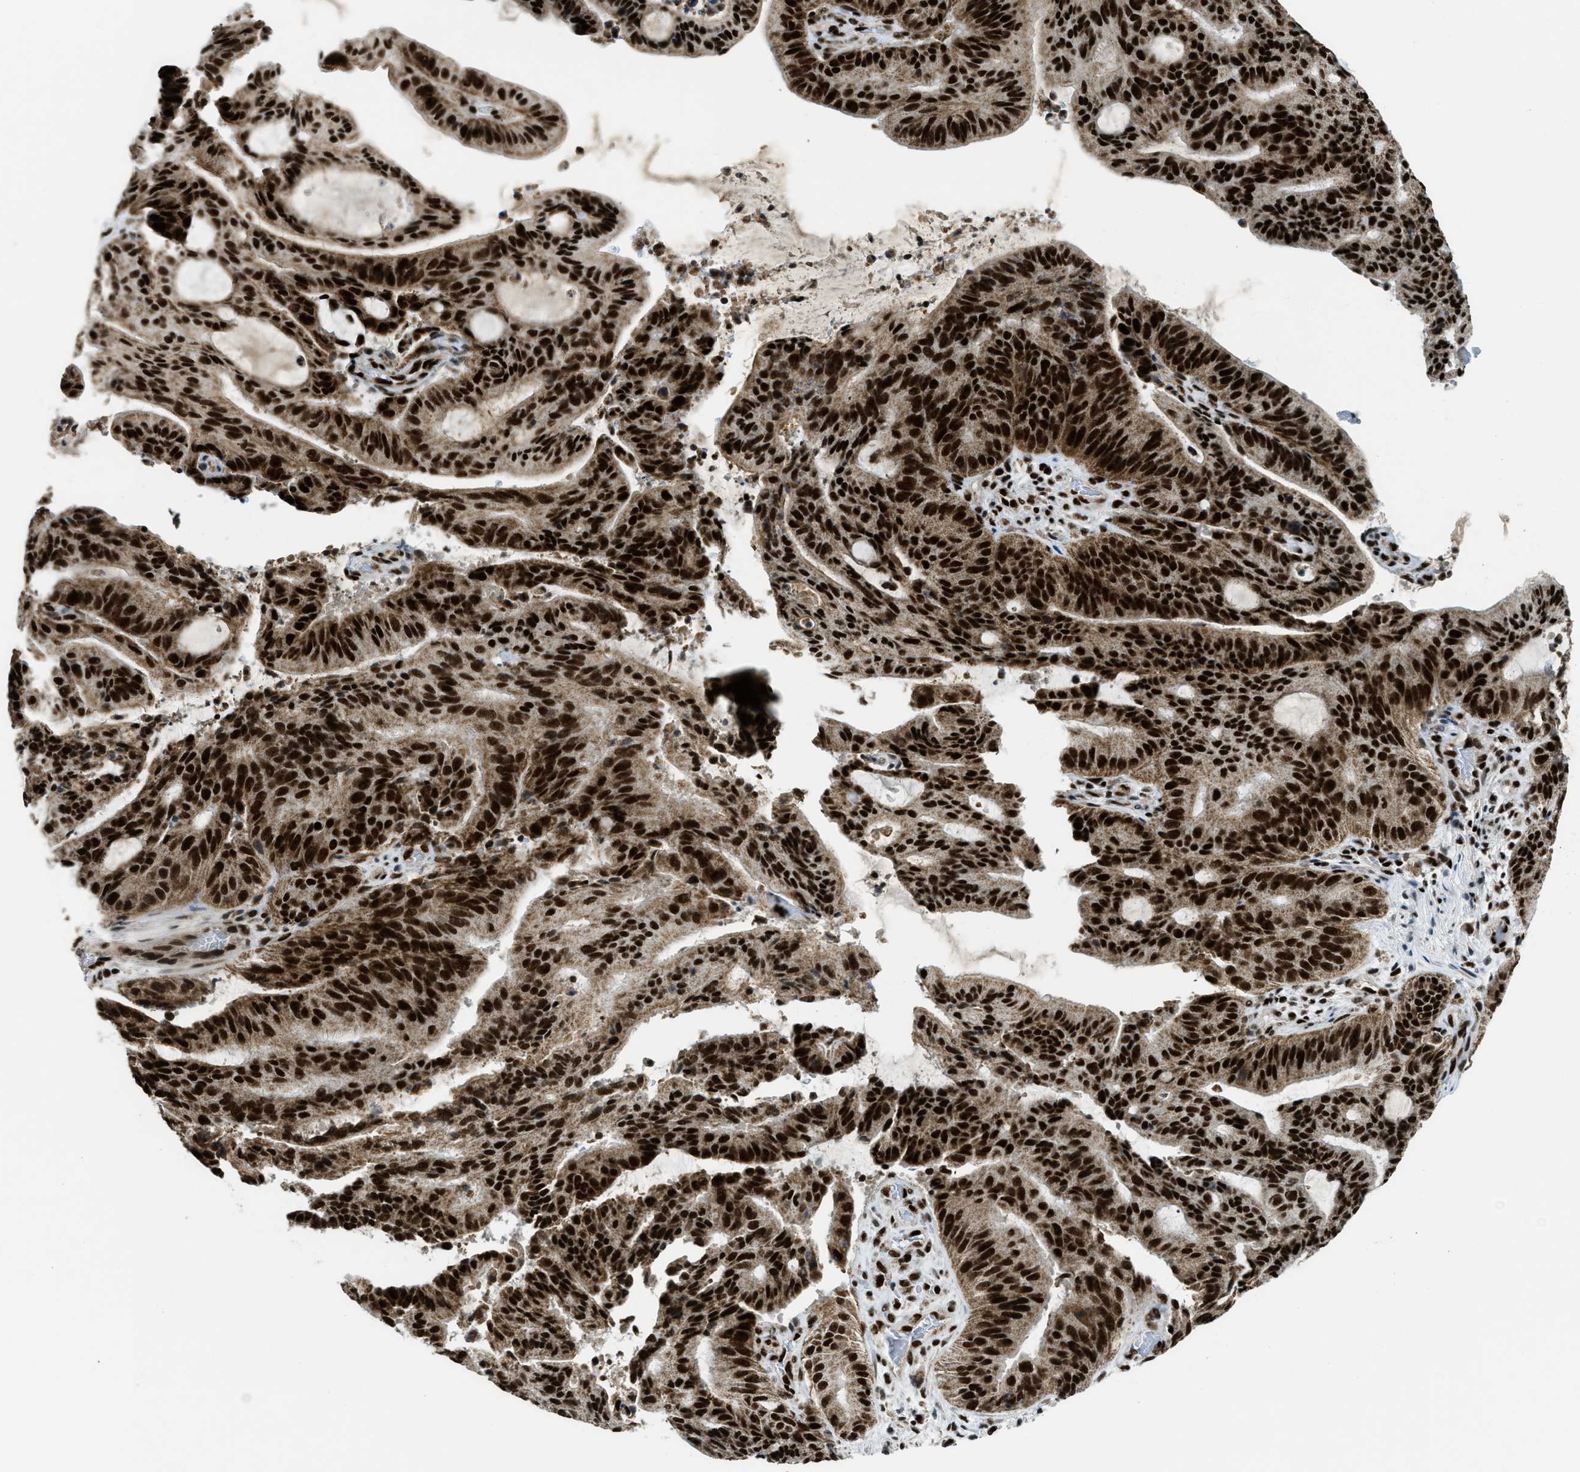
{"staining": {"intensity": "strong", "quantity": ">75%", "location": "nuclear"}, "tissue": "liver cancer", "cell_type": "Tumor cells", "image_type": "cancer", "snomed": [{"axis": "morphology", "description": "Normal tissue, NOS"}, {"axis": "morphology", "description": "Cholangiocarcinoma"}, {"axis": "topography", "description": "Liver"}, {"axis": "topography", "description": "Peripheral nerve tissue"}], "caption": "About >75% of tumor cells in human liver cancer display strong nuclear protein positivity as visualized by brown immunohistochemical staining.", "gene": "GABPB1", "patient": {"sex": "female", "age": 73}}